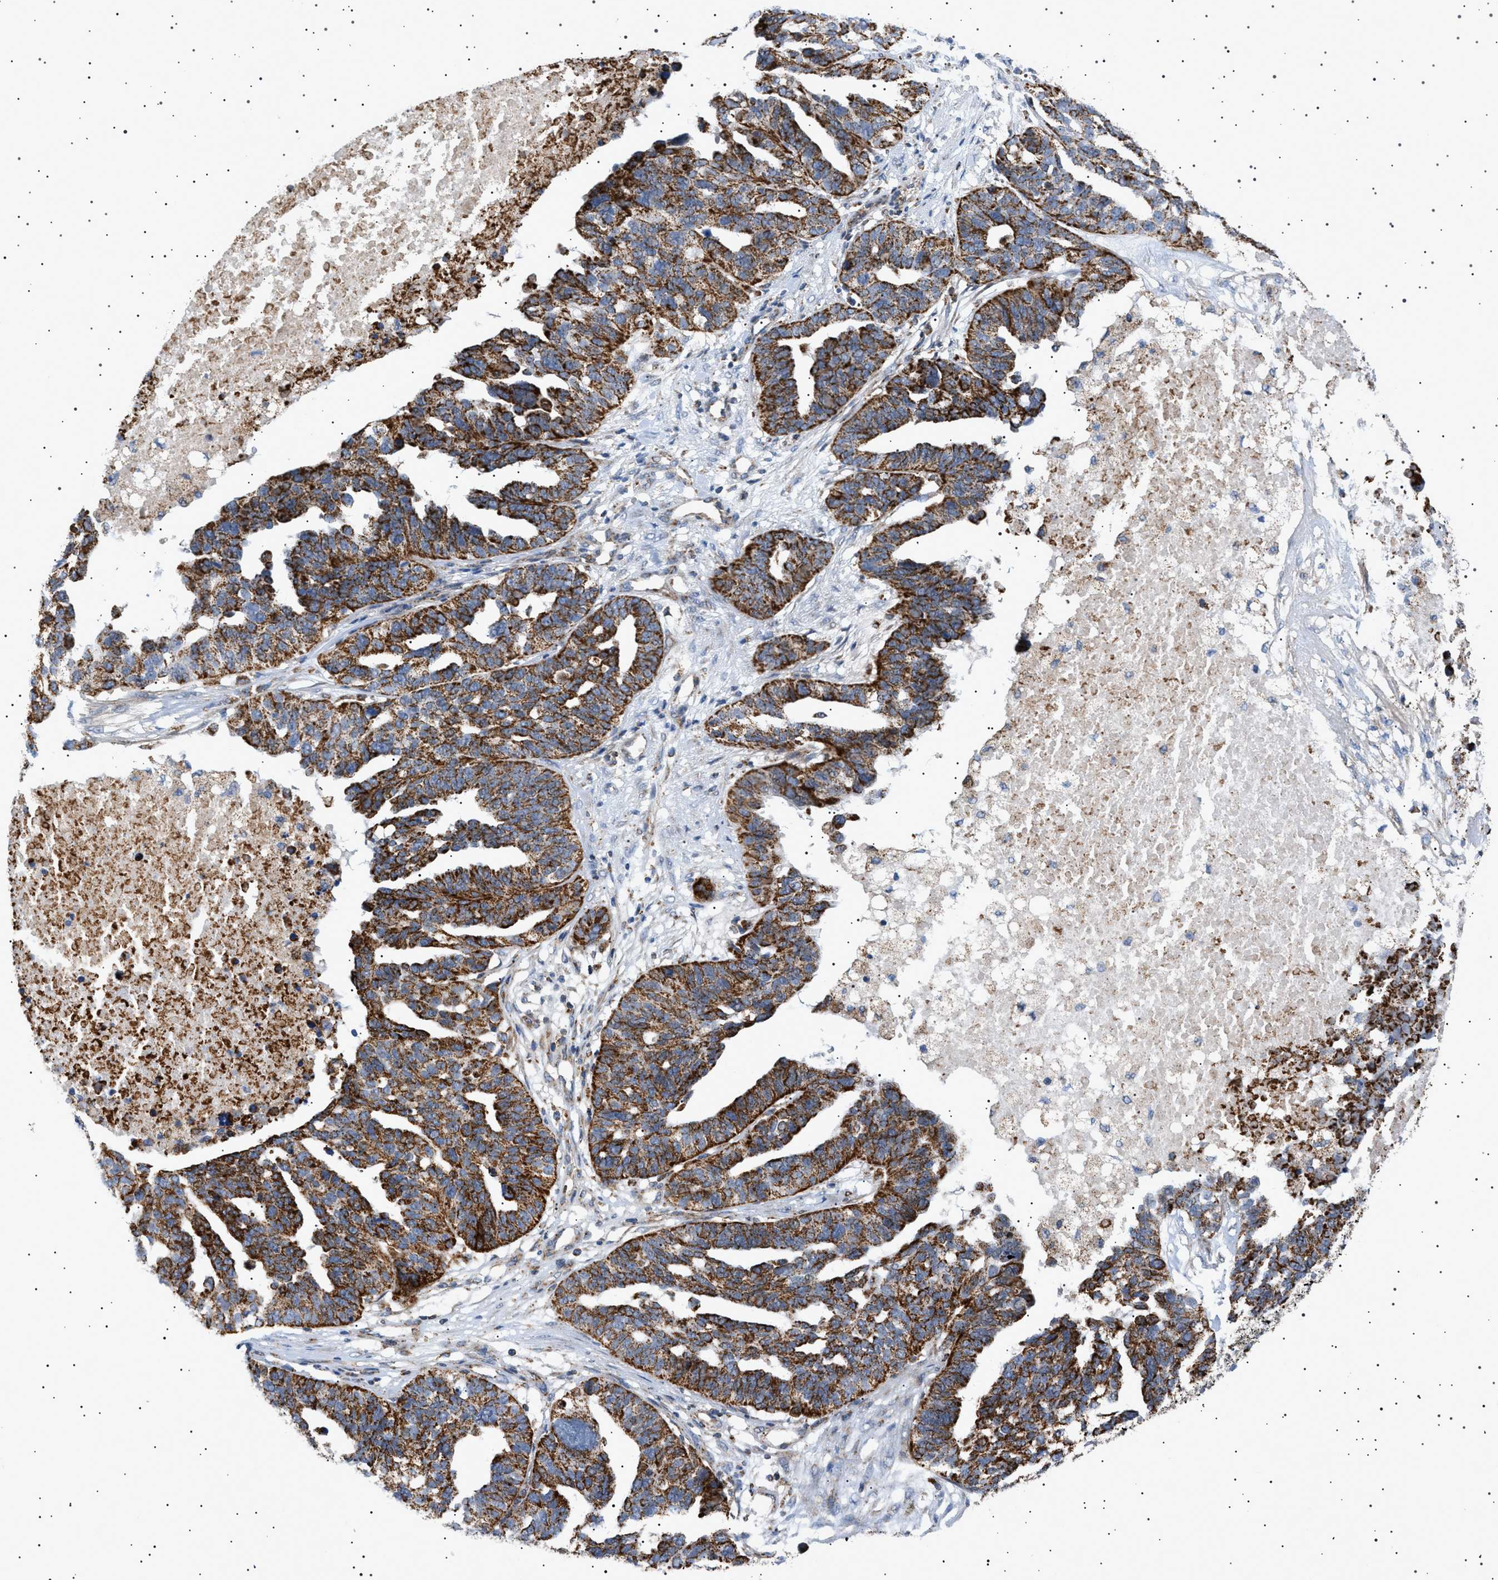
{"staining": {"intensity": "strong", "quantity": ">75%", "location": "cytoplasmic/membranous"}, "tissue": "ovarian cancer", "cell_type": "Tumor cells", "image_type": "cancer", "snomed": [{"axis": "morphology", "description": "Cystadenocarcinoma, serous, NOS"}, {"axis": "topography", "description": "Ovary"}], "caption": "This is a micrograph of immunohistochemistry staining of ovarian cancer (serous cystadenocarcinoma), which shows strong positivity in the cytoplasmic/membranous of tumor cells.", "gene": "UBXN8", "patient": {"sex": "female", "age": 59}}